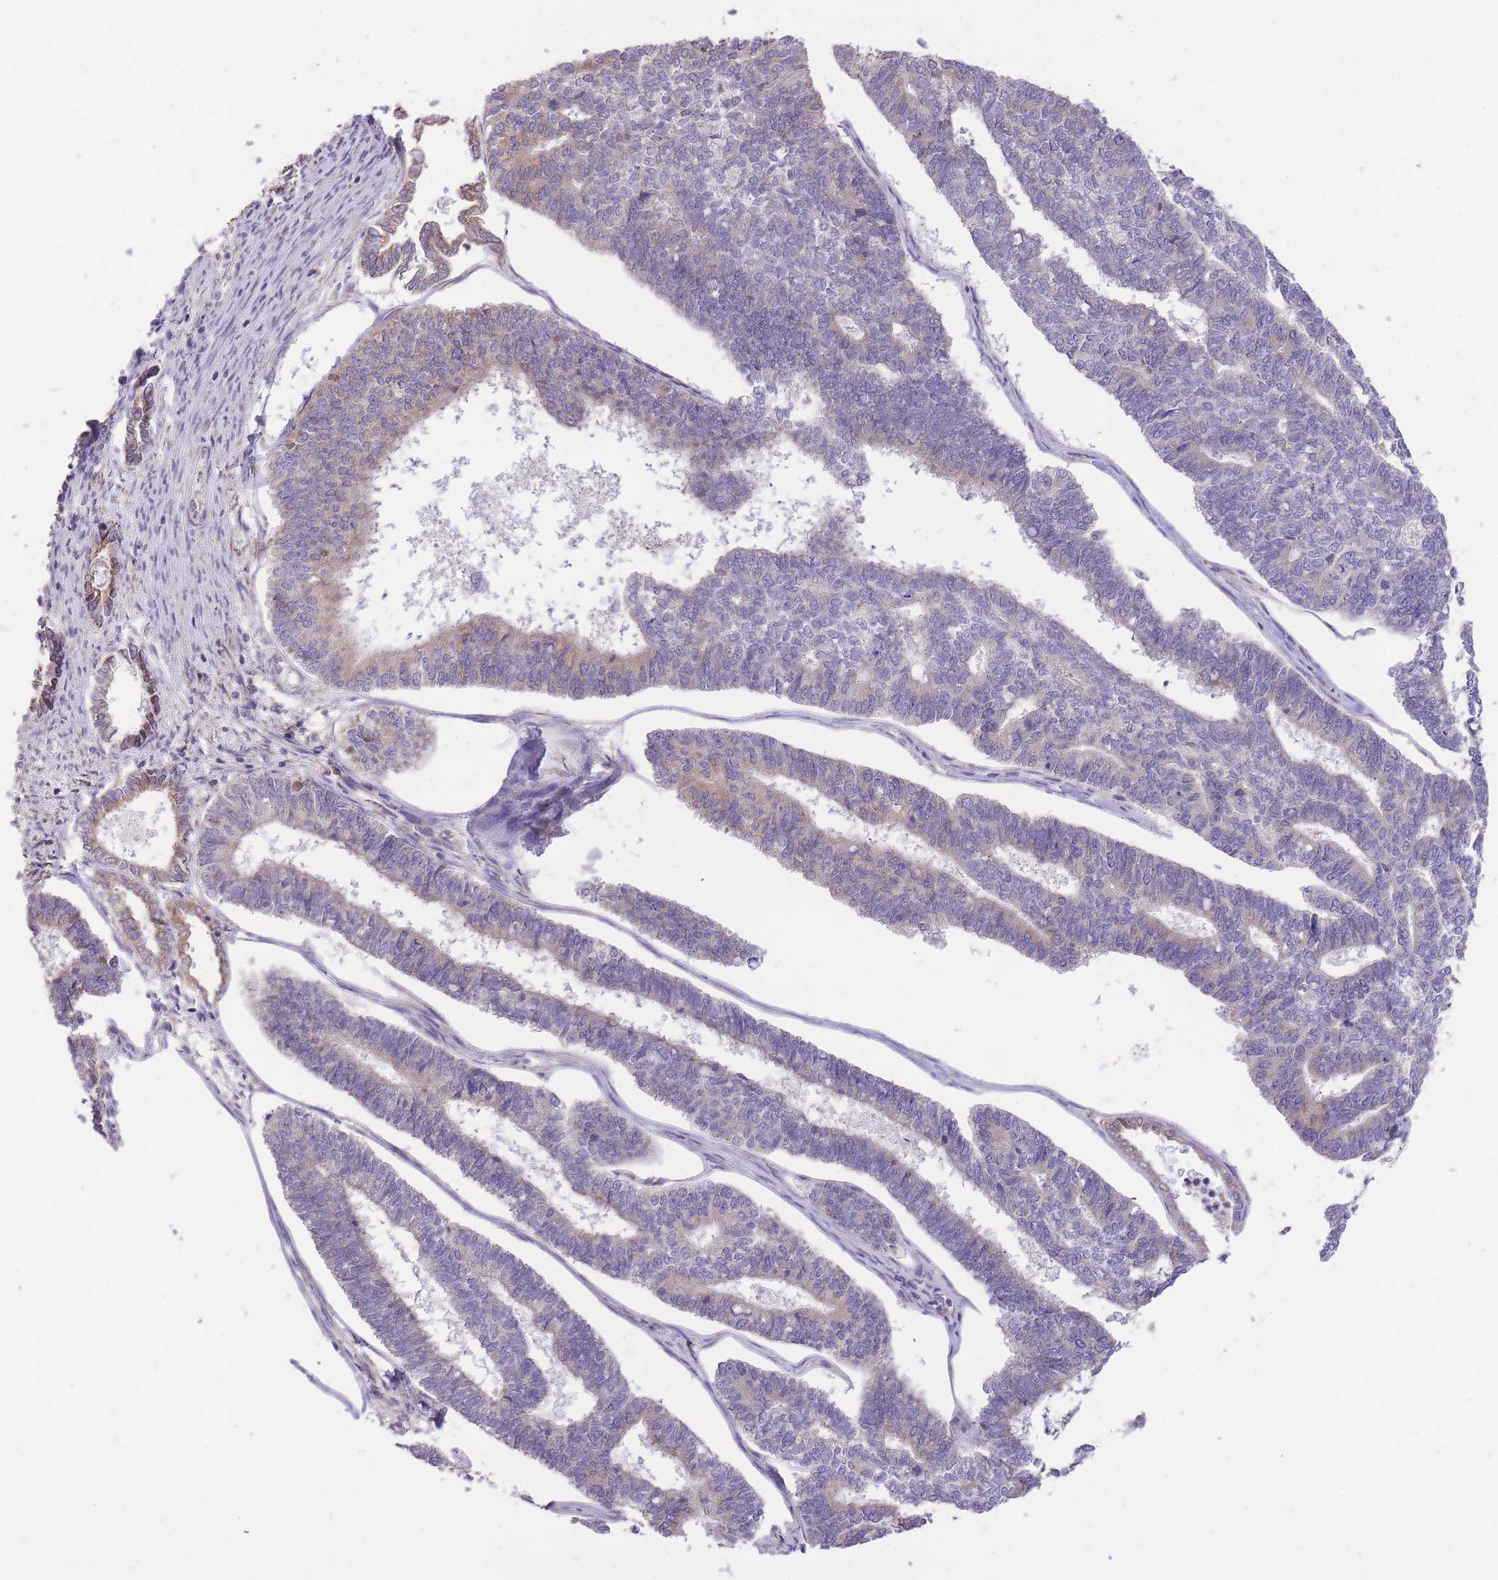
{"staining": {"intensity": "moderate", "quantity": "<25%", "location": "cytoplasmic/membranous"}, "tissue": "endometrial cancer", "cell_type": "Tumor cells", "image_type": "cancer", "snomed": [{"axis": "morphology", "description": "Adenocarcinoma, NOS"}, {"axis": "topography", "description": "Endometrium"}], "caption": "Immunohistochemical staining of endometrial cancer displays low levels of moderate cytoplasmic/membranous staining in about <25% of tumor cells.", "gene": "TOPAZ1", "patient": {"sex": "female", "age": 70}}